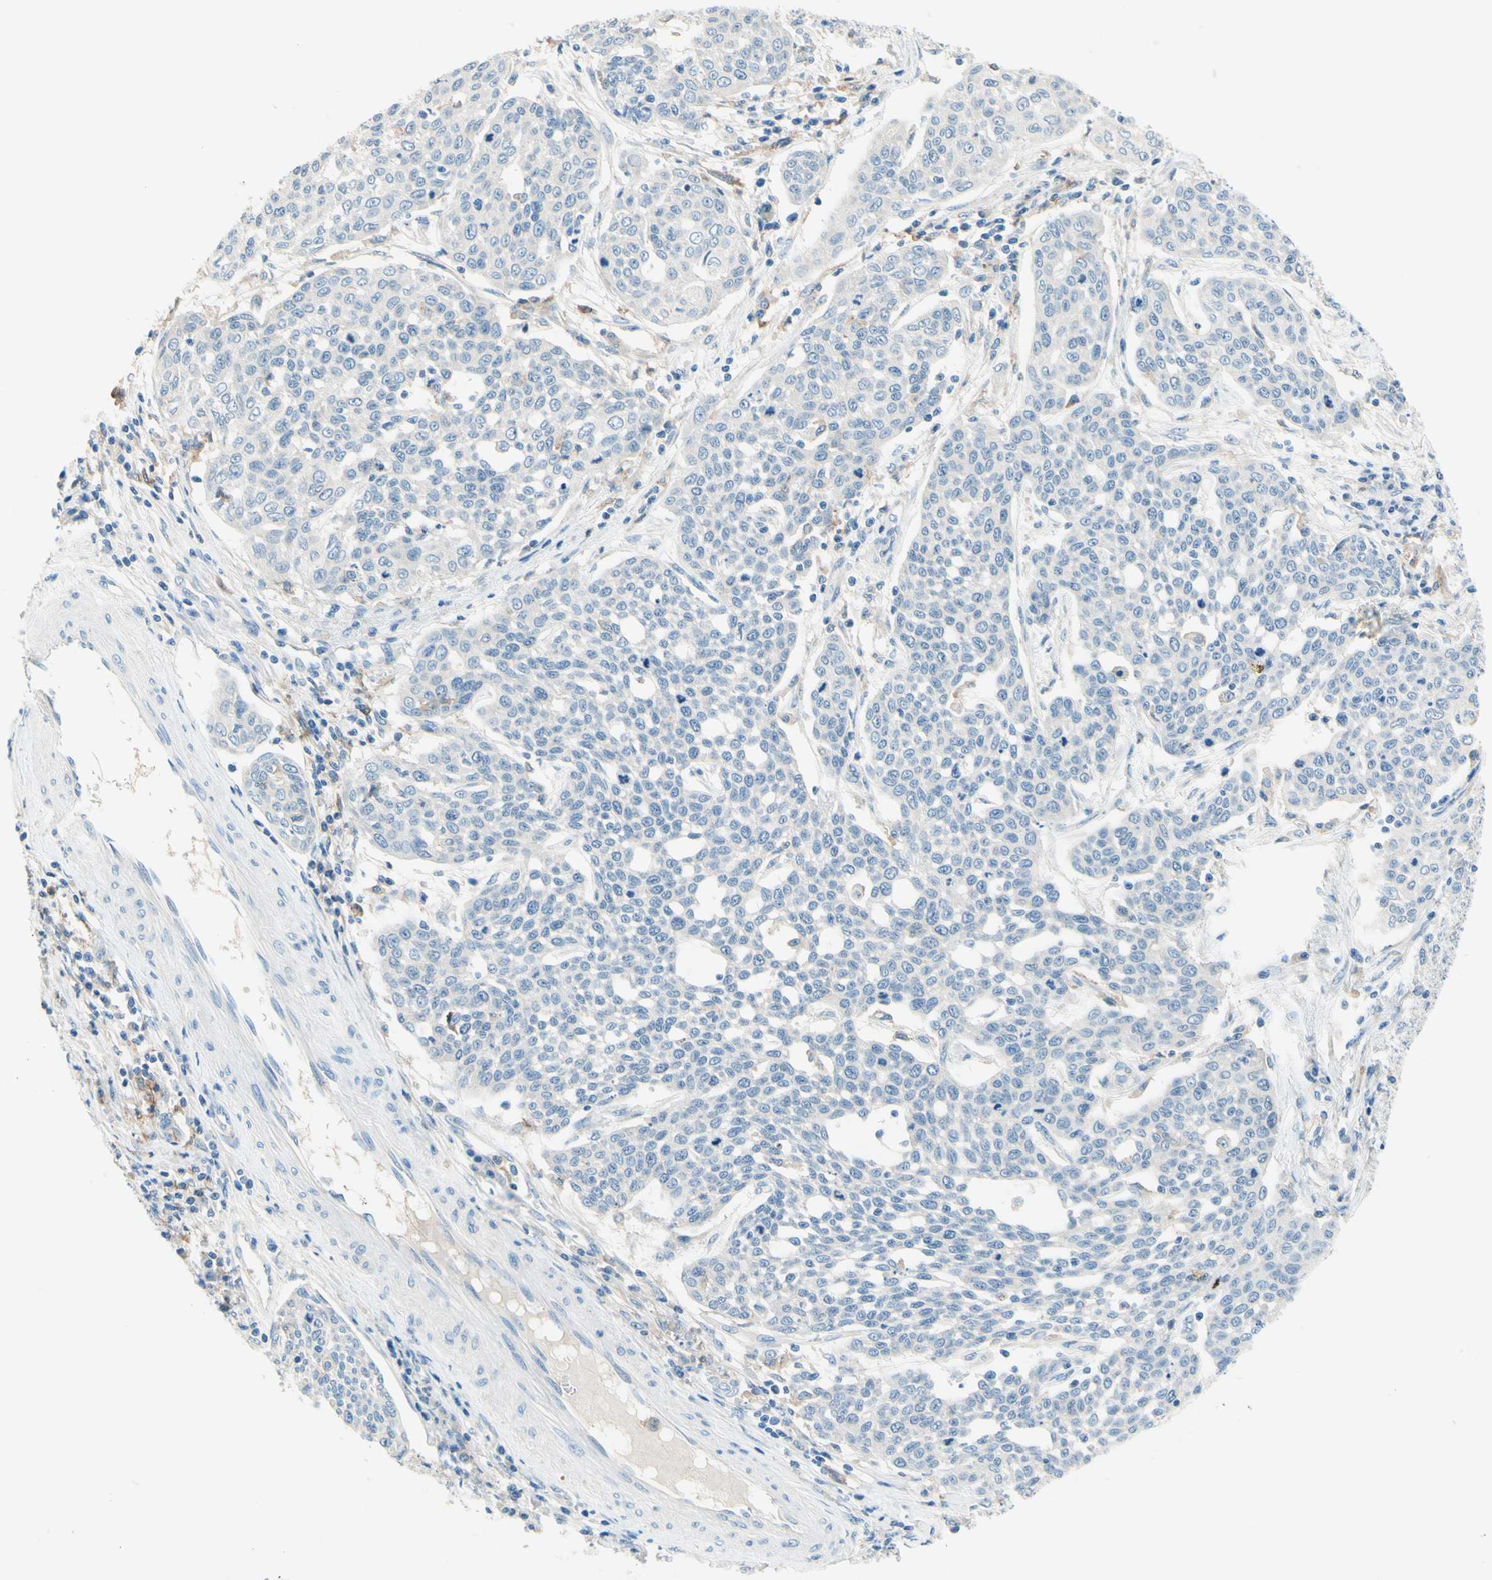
{"staining": {"intensity": "negative", "quantity": "none", "location": "none"}, "tissue": "cervical cancer", "cell_type": "Tumor cells", "image_type": "cancer", "snomed": [{"axis": "morphology", "description": "Squamous cell carcinoma, NOS"}, {"axis": "topography", "description": "Cervix"}], "caption": "The image reveals no staining of tumor cells in cervical cancer.", "gene": "SIGLEC9", "patient": {"sex": "female", "age": 34}}